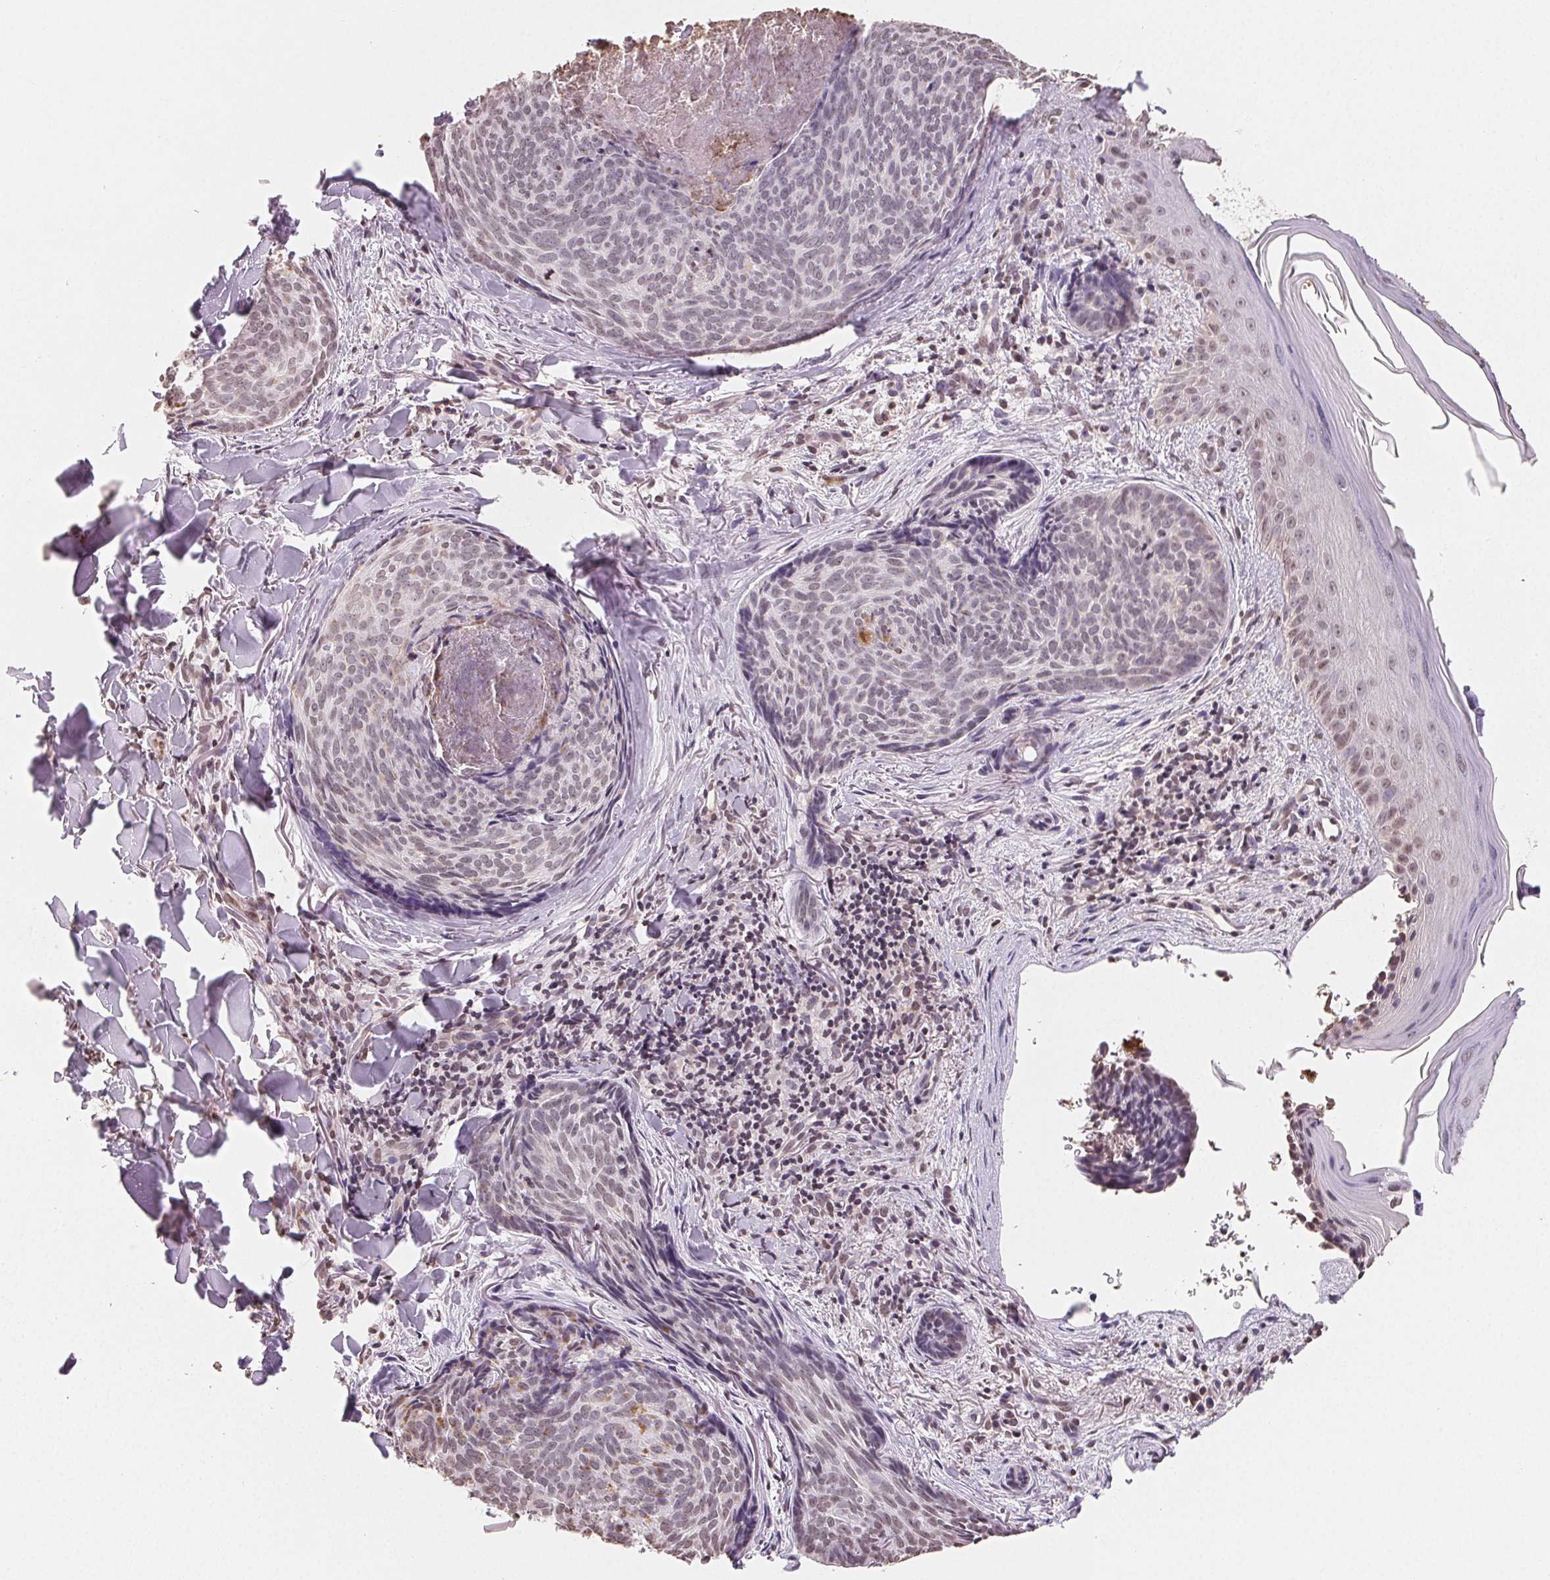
{"staining": {"intensity": "weak", "quantity": "25%-75%", "location": "nuclear"}, "tissue": "skin cancer", "cell_type": "Tumor cells", "image_type": "cancer", "snomed": [{"axis": "morphology", "description": "Basal cell carcinoma"}, {"axis": "topography", "description": "Skin"}], "caption": "A micrograph of skin basal cell carcinoma stained for a protein exhibits weak nuclear brown staining in tumor cells.", "gene": "TBP", "patient": {"sex": "female", "age": 82}}